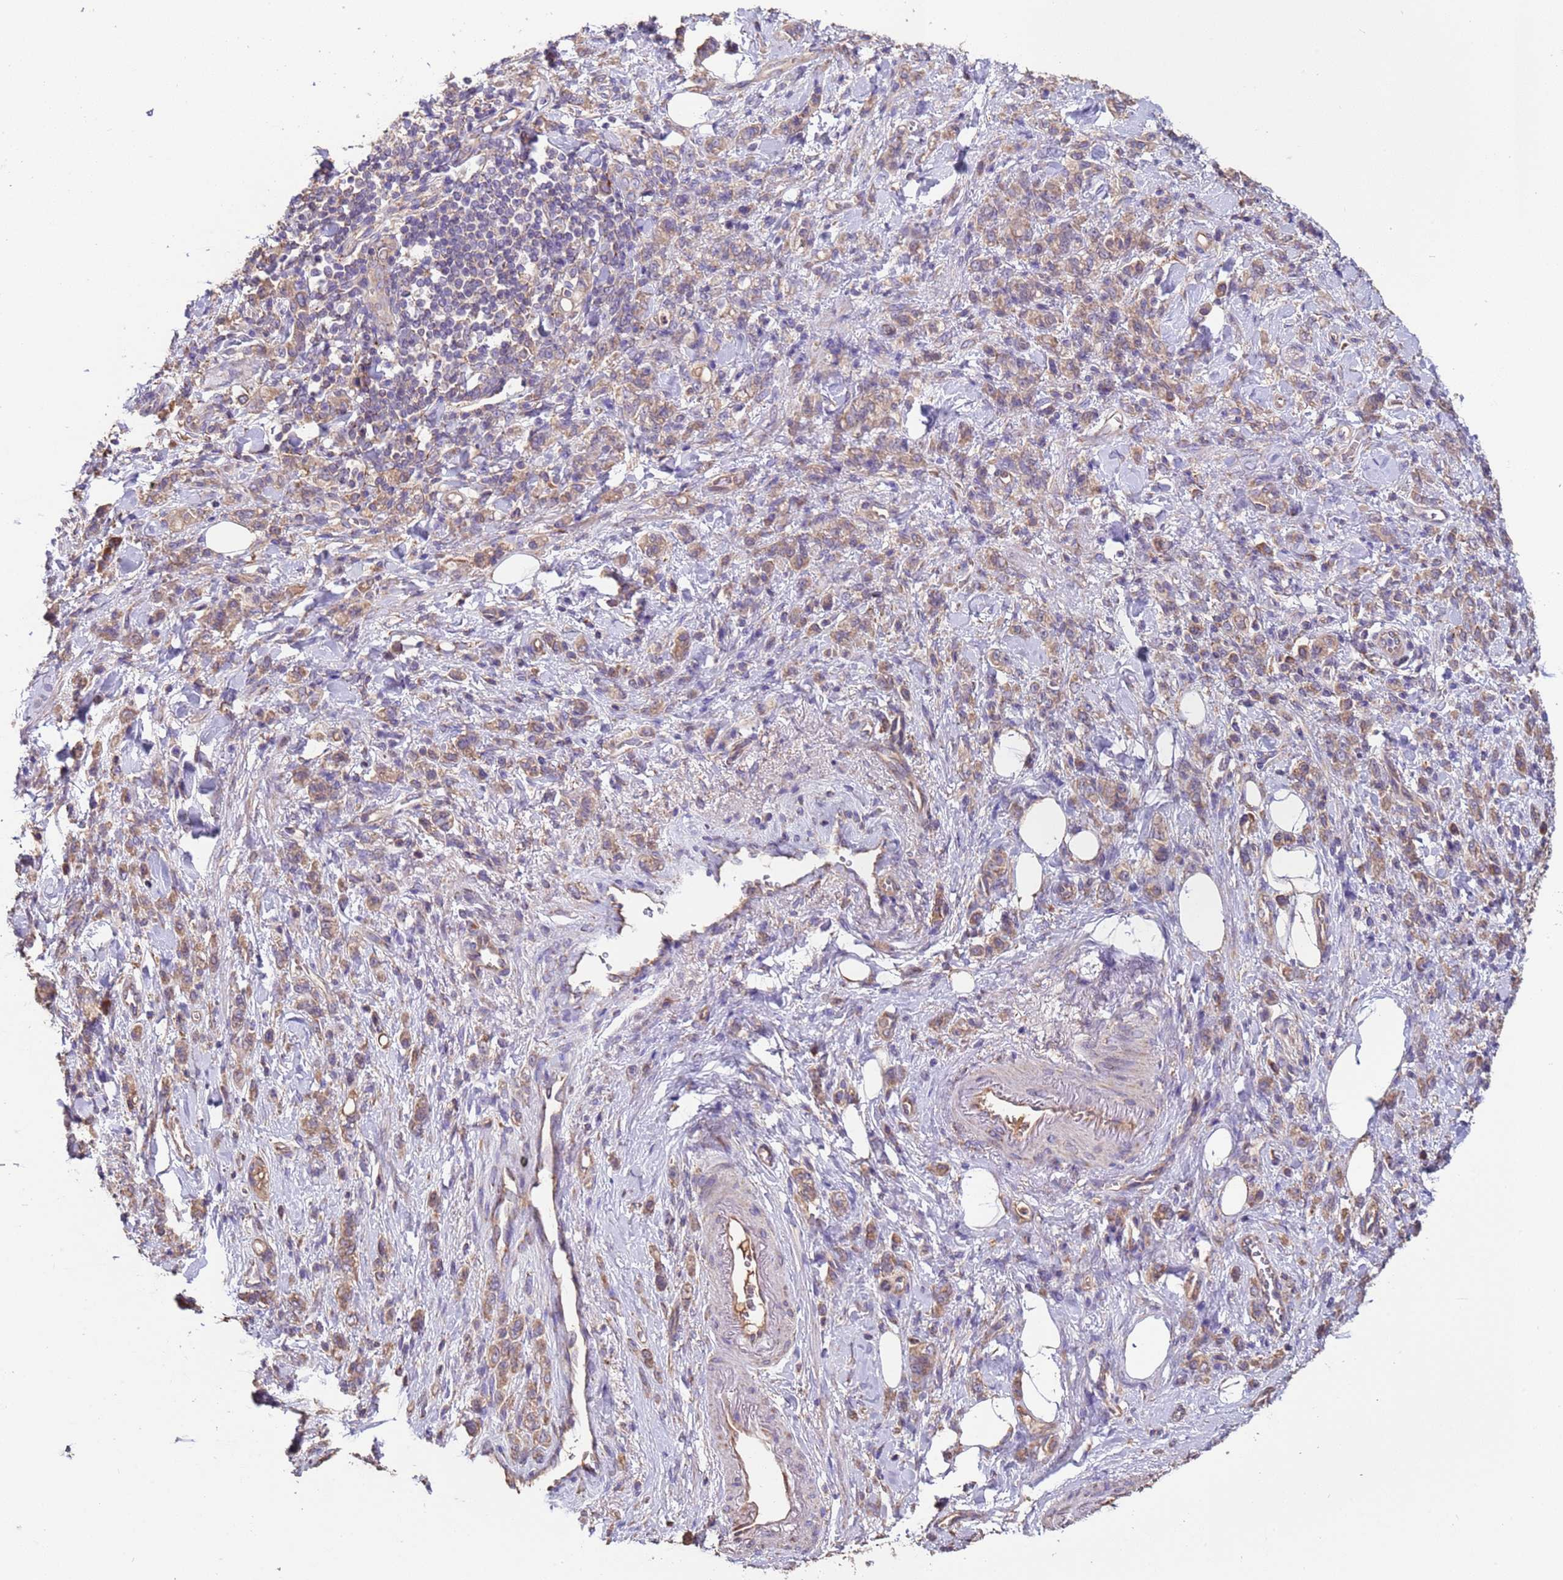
{"staining": {"intensity": "moderate", "quantity": ">75%", "location": "cytoplasmic/membranous"}, "tissue": "stomach cancer", "cell_type": "Tumor cells", "image_type": "cancer", "snomed": [{"axis": "morphology", "description": "Adenocarcinoma, NOS"}, {"axis": "topography", "description": "Stomach"}], "caption": "The image demonstrates staining of stomach cancer (adenocarcinoma), revealing moderate cytoplasmic/membranous protein positivity (brown color) within tumor cells.", "gene": "EEF1AKMT1", "patient": {"sex": "male", "age": 77}}